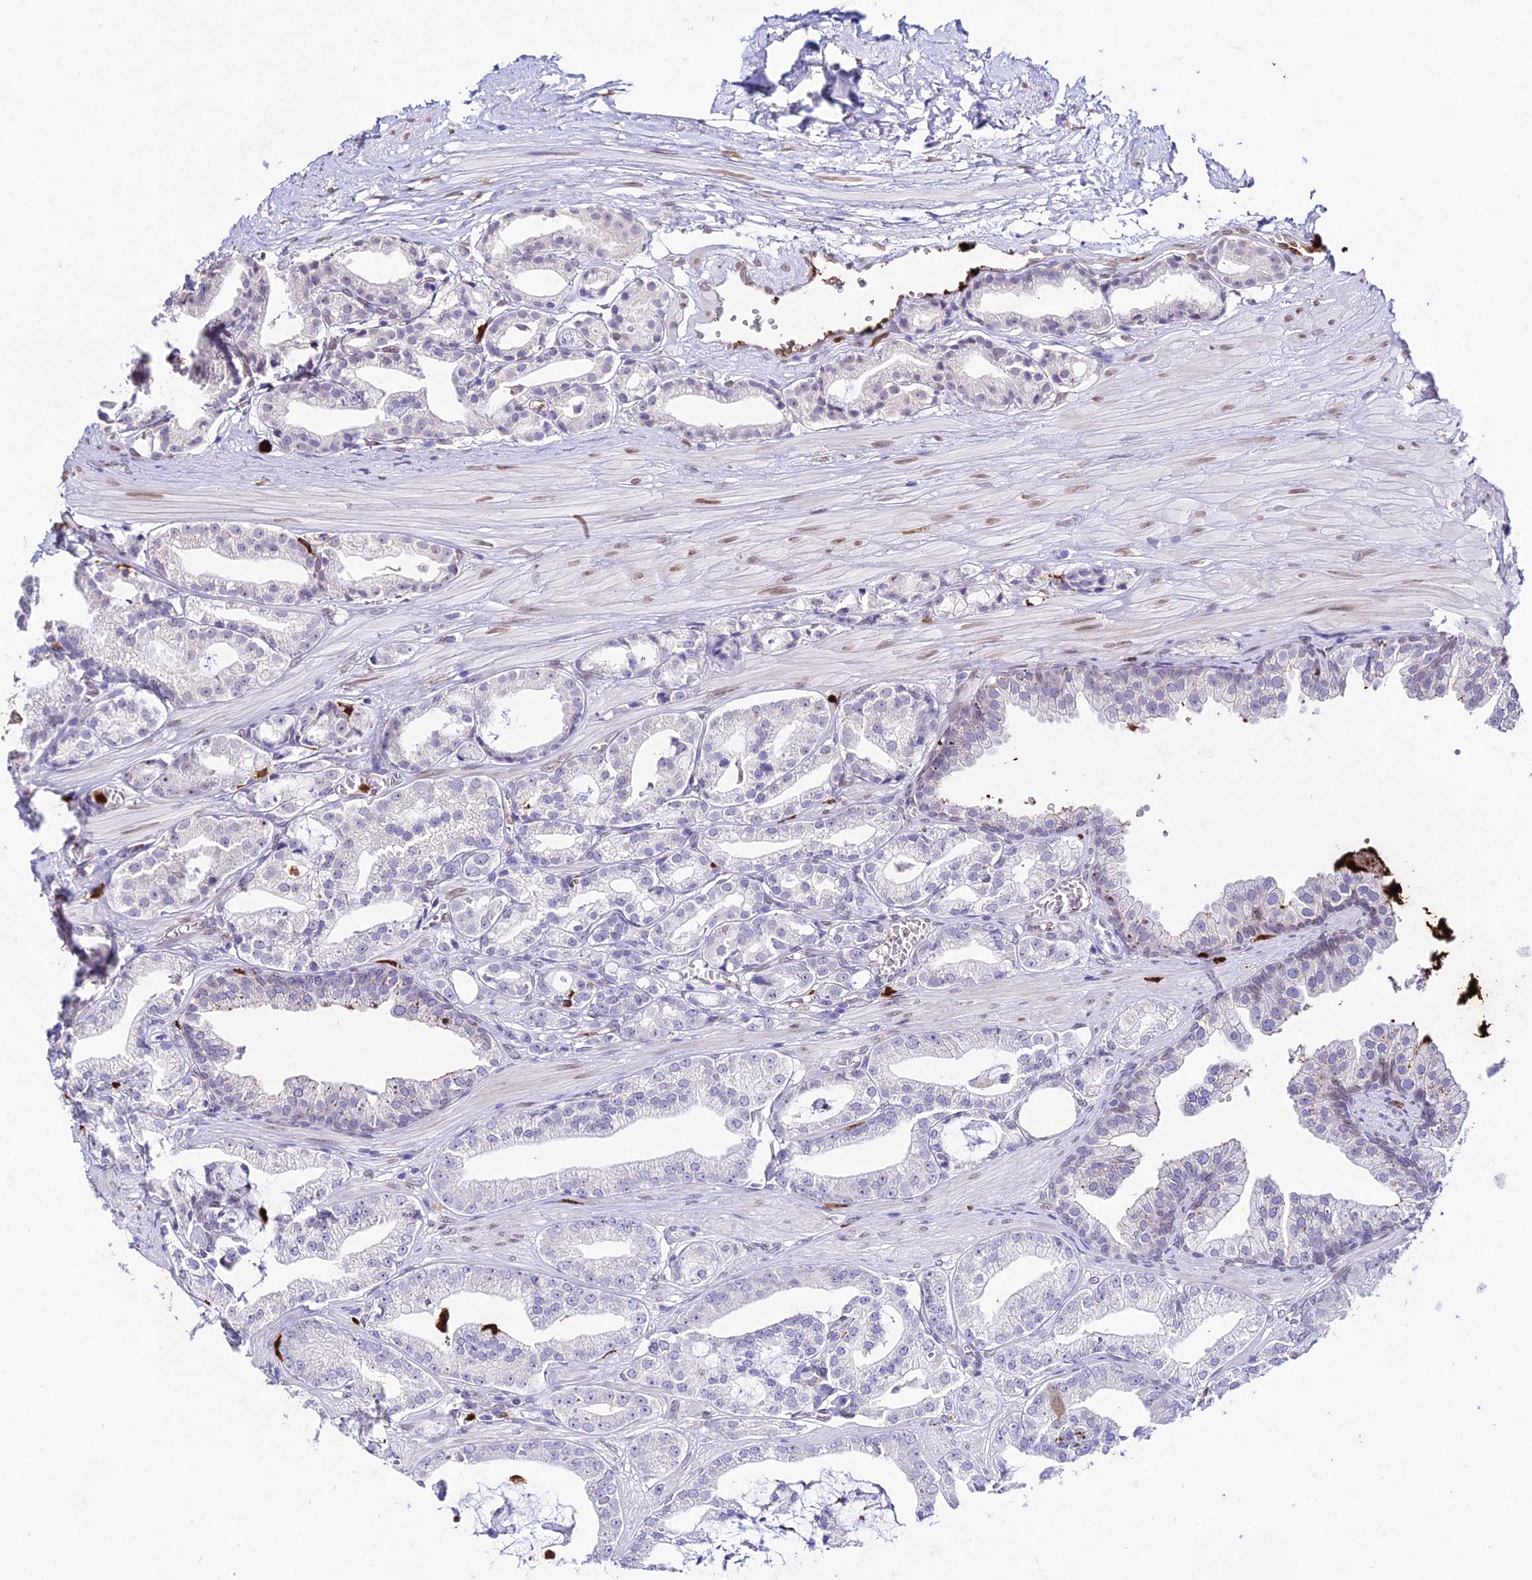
{"staining": {"intensity": "negative", "quantity": "none", "location": "none"}, "tissue": "prostate cancer", "cell_type": "Tumor cells", "image_type": "cancer", "snomed": [{"axis": "morphology", "description": "Adenocarcinoma, High grade"}, {"axis": "topography", "description": "Prostate"}], "caption": "This photomicrograph is of prostate cancer (adenocarcinoma (high-grade)) stained with IHC to label a protein in brown with the nuclei are counter-stained blue. There is no staining in tumor cells. The staining was performed using DAB (3,3'-diaminobenzidine) to visualize the protein expression in brown, while the nuclei were stained in blue with hematoxylin (Magnification: 20x).", "gene": "MCM10", "patient": {"sex": "male", "age": 71}}